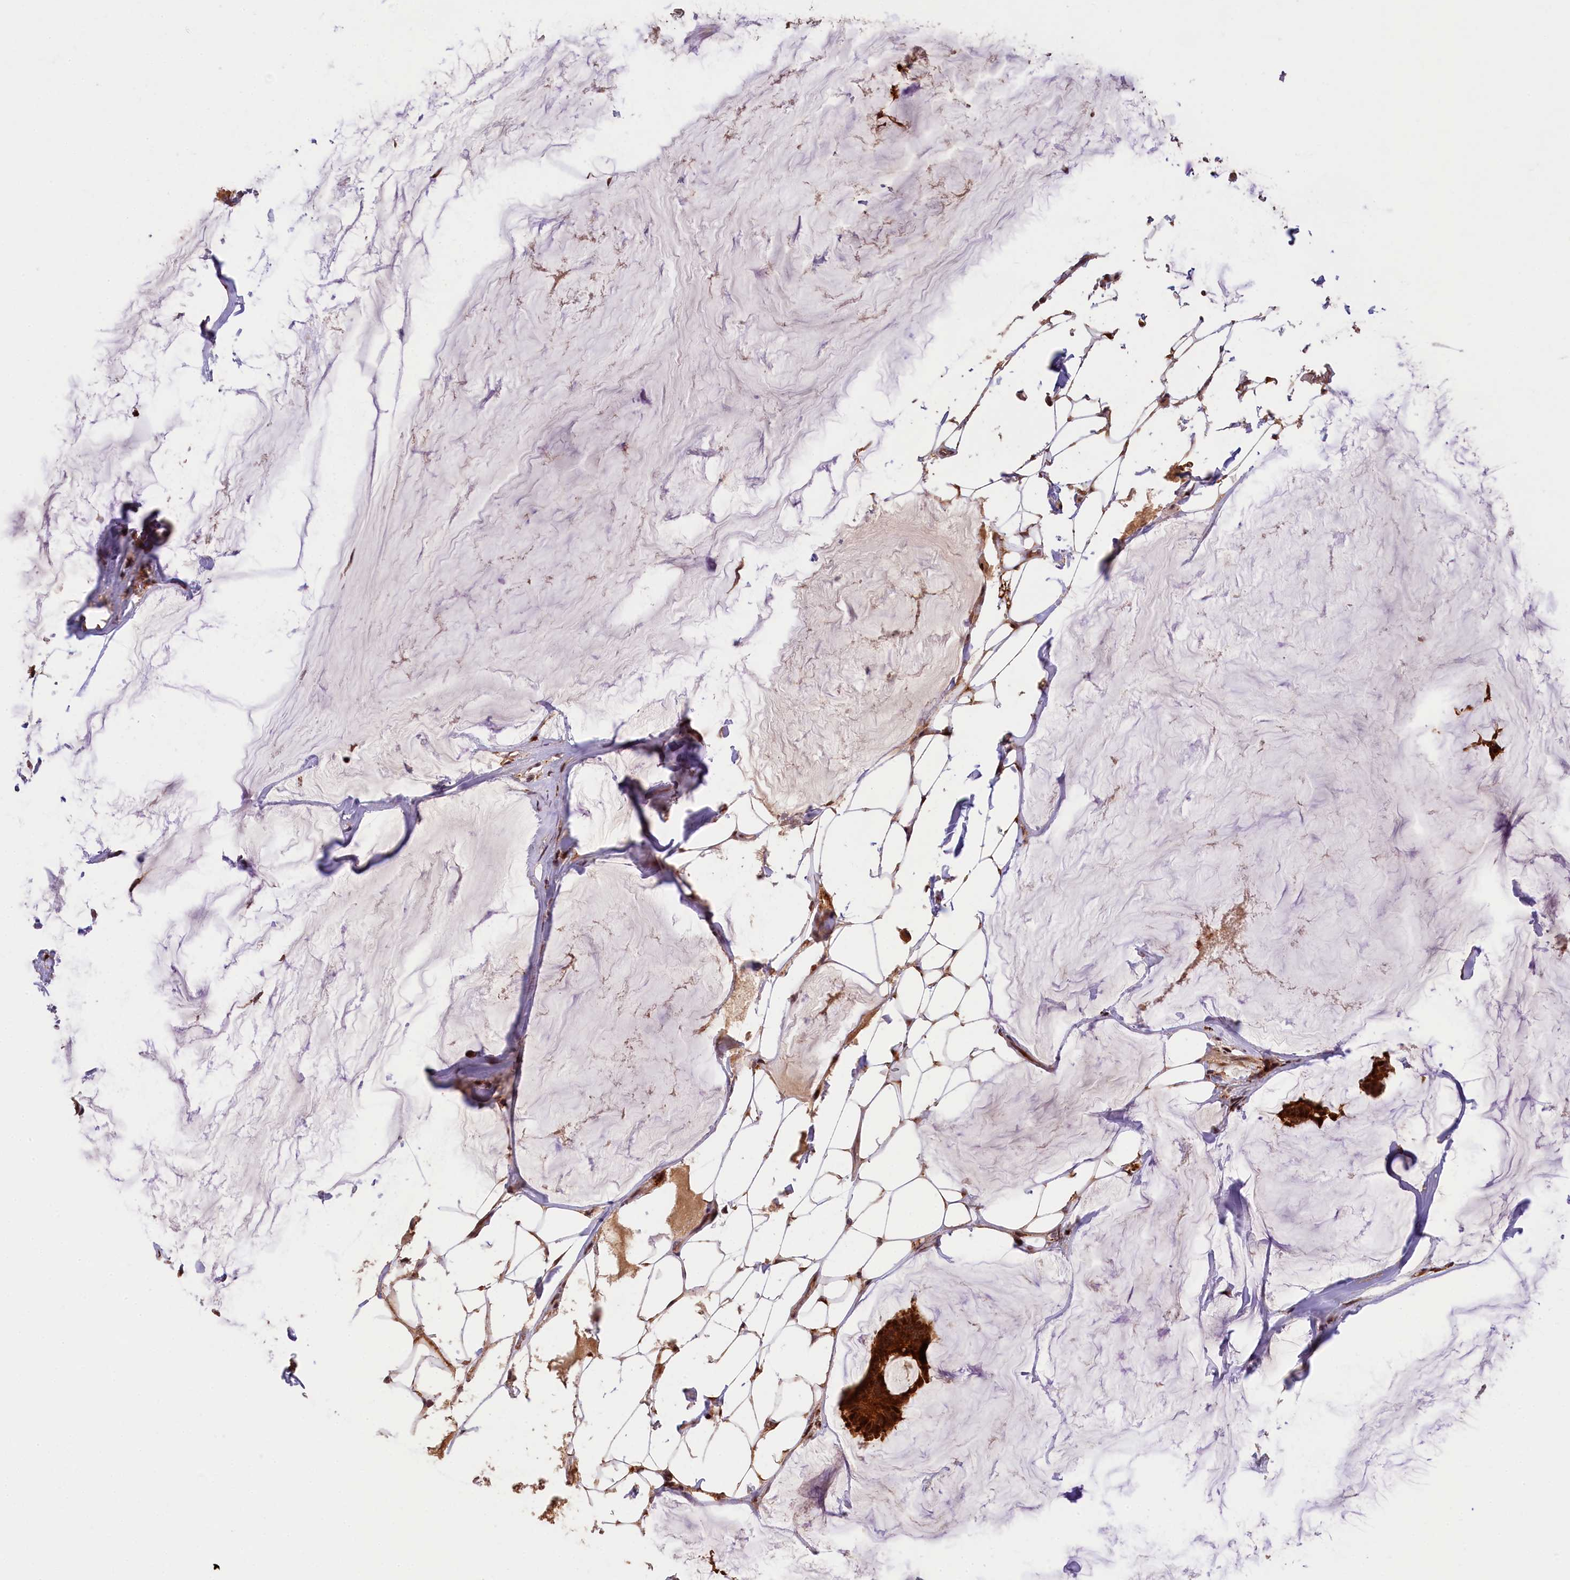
{"staining": {"intensity": "strong", "quantity": ">75%", "location": "cytoplasmic/membranous"}, "tissue": "breast cancer", "cell_type": "Tumor cells", "image_type": "cancer", "snomed": [{"axis": "morphology", "description": "Duct carcinoma"}, {"axis": "topography", "description": "Breast"}], "caption": "Breast cancer (invasive ductal carcinoma) was stained to show a protein in brown. There is high levels of strong cytoplasmic/membranous expression in approximately >75% of tumor cells. The protein of interest is stained brown, and the nuclei are stained in blue (DAB IHC with brightfield microscopy, high magnification).", "gene": "PHAF1", "patient": {"sex": "female", "age": 93}}